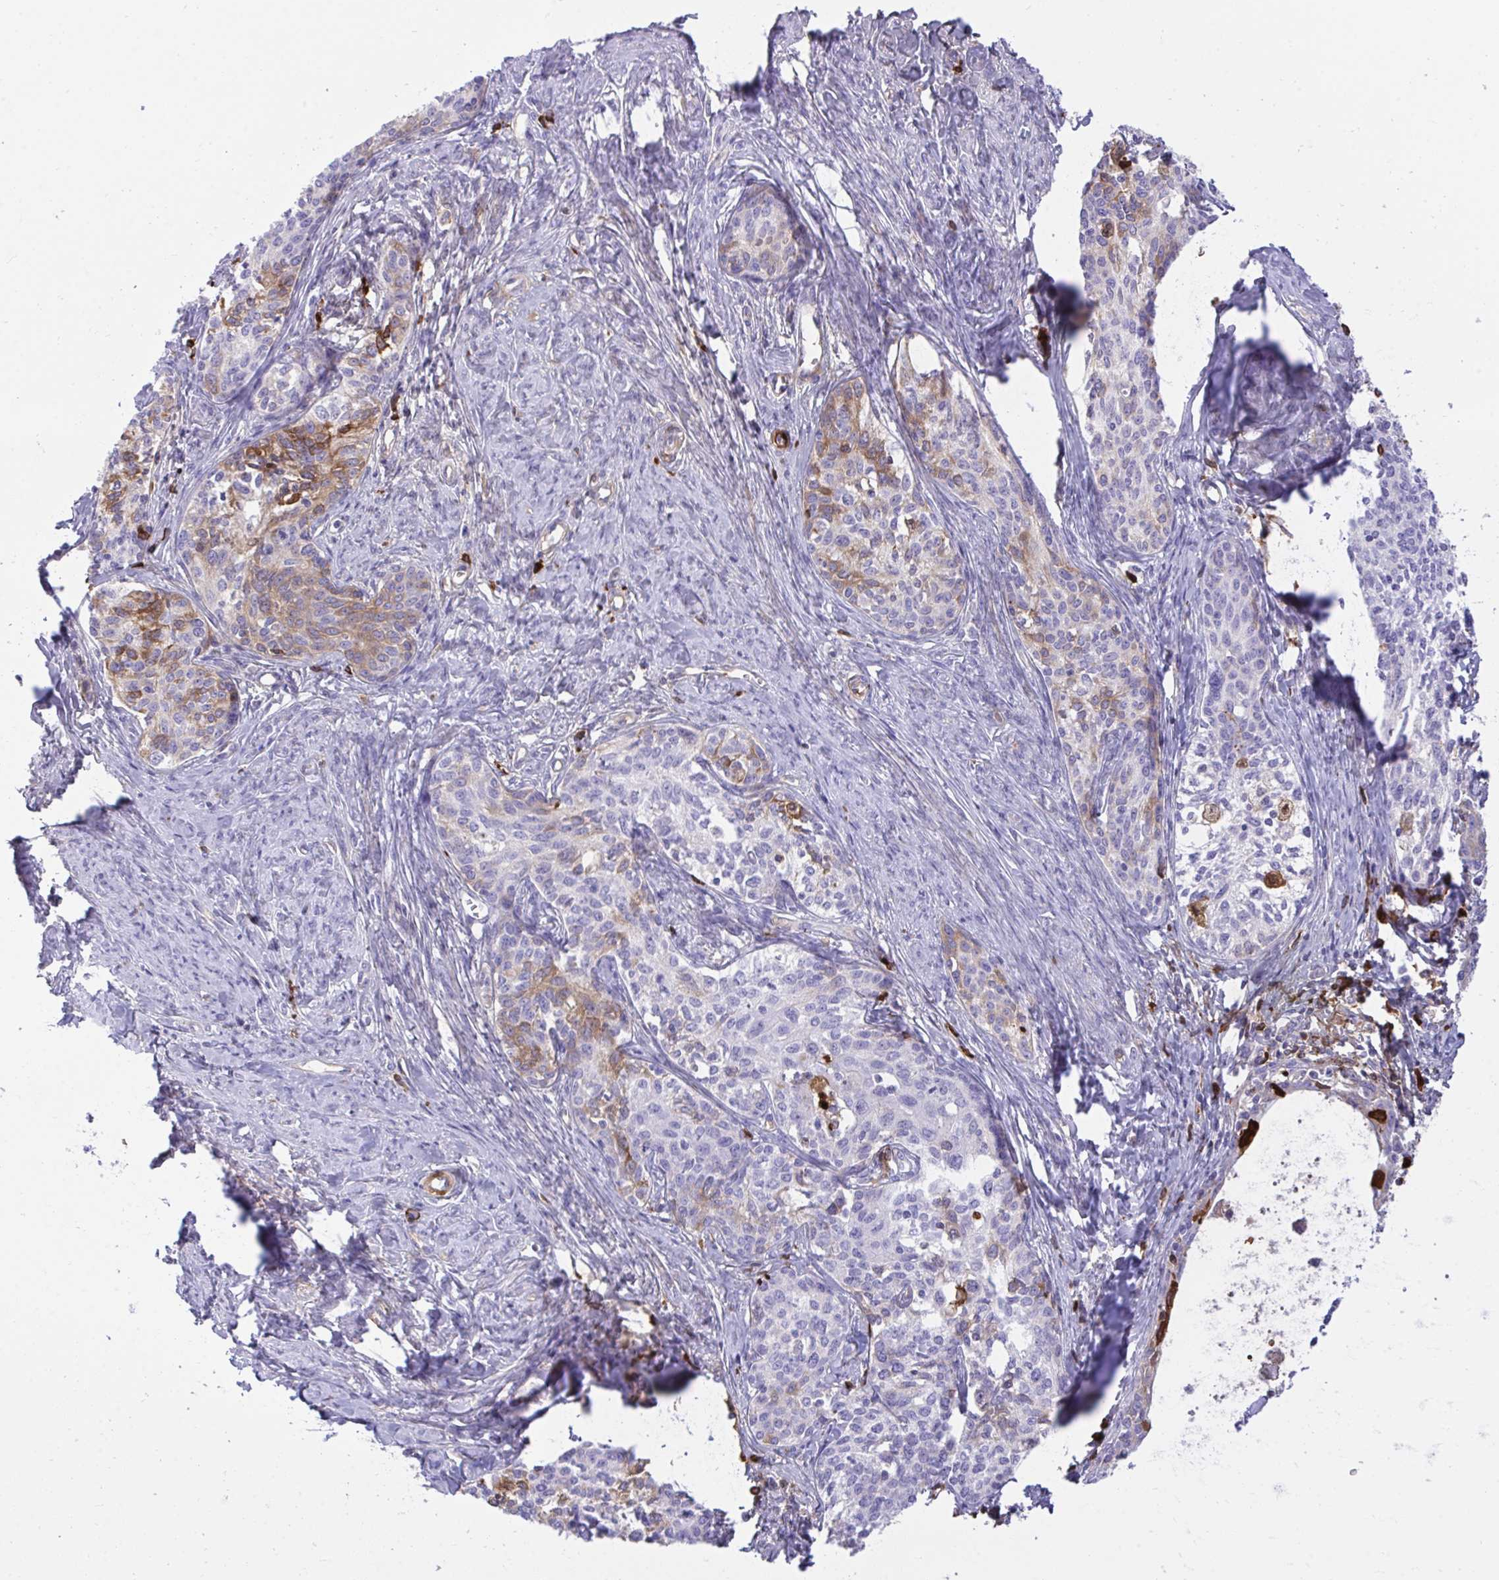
{"staining": {"intensity": "moderate", "quantity": "<25%", "location": "cytoplasmic/membranous"}, "tissue": "cervical cancer", "cell_type": "Tumor cells", "image_type": "cancer", "snomed": [{"axis": "morphology", "description": "Squamous cell carcinoma, NOS"}, {"axis": "morphology", "description": "Adenocarcinoma, NOS"}, {"axis": "topography", "description": "Cervix"}], "caption": "Cervical cancer (adenocarcinoma) stained with a brown dye demonstrates moderate cytoplasmic/membranous positive staining in about <25% of tumor cells.", "gene": "F2", "patient": {"sex": "female", "age": 52}}